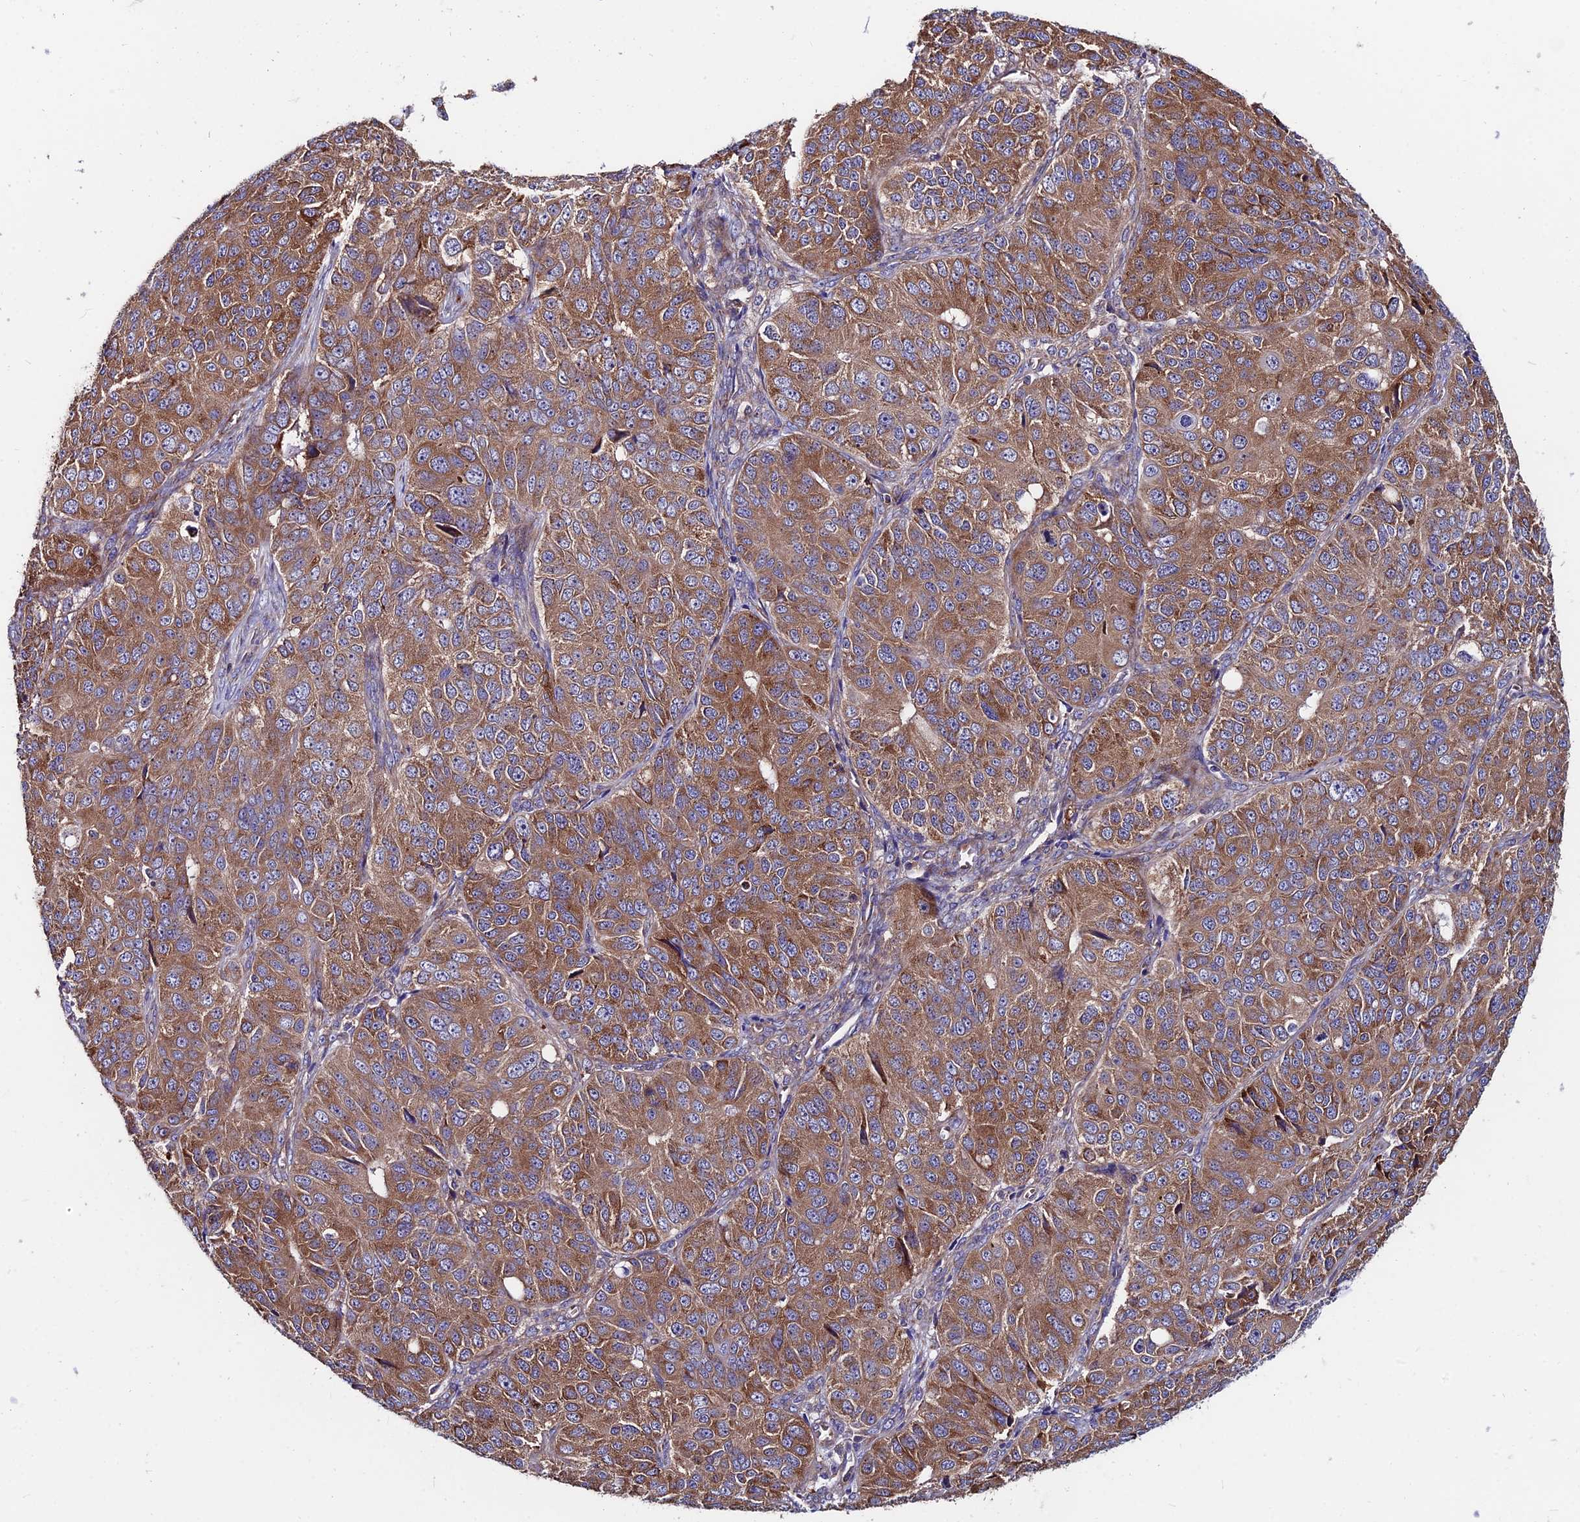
{"staining": {"intensity": "moderate", "quantity": ">75%", "location": "cytoplasmic/membranous"}, "tissue": "ovarian cancer", "cell_type": "Tumor cells", "image_type": "cancer", "snomed": [{"axis": "morphology", "description": "Carcinoma, endometroid"}, {"axis": "topography", "description": "Ovary"}], "caption": "IHC of ovarian cancer (endometroid carcinoma) shows medium levels of moderate cytoplasmic/membranous staining in approximately >75% of tumor cells.", "gene": "EIF3K", "patient": {"sex": "female", "age": 51}}